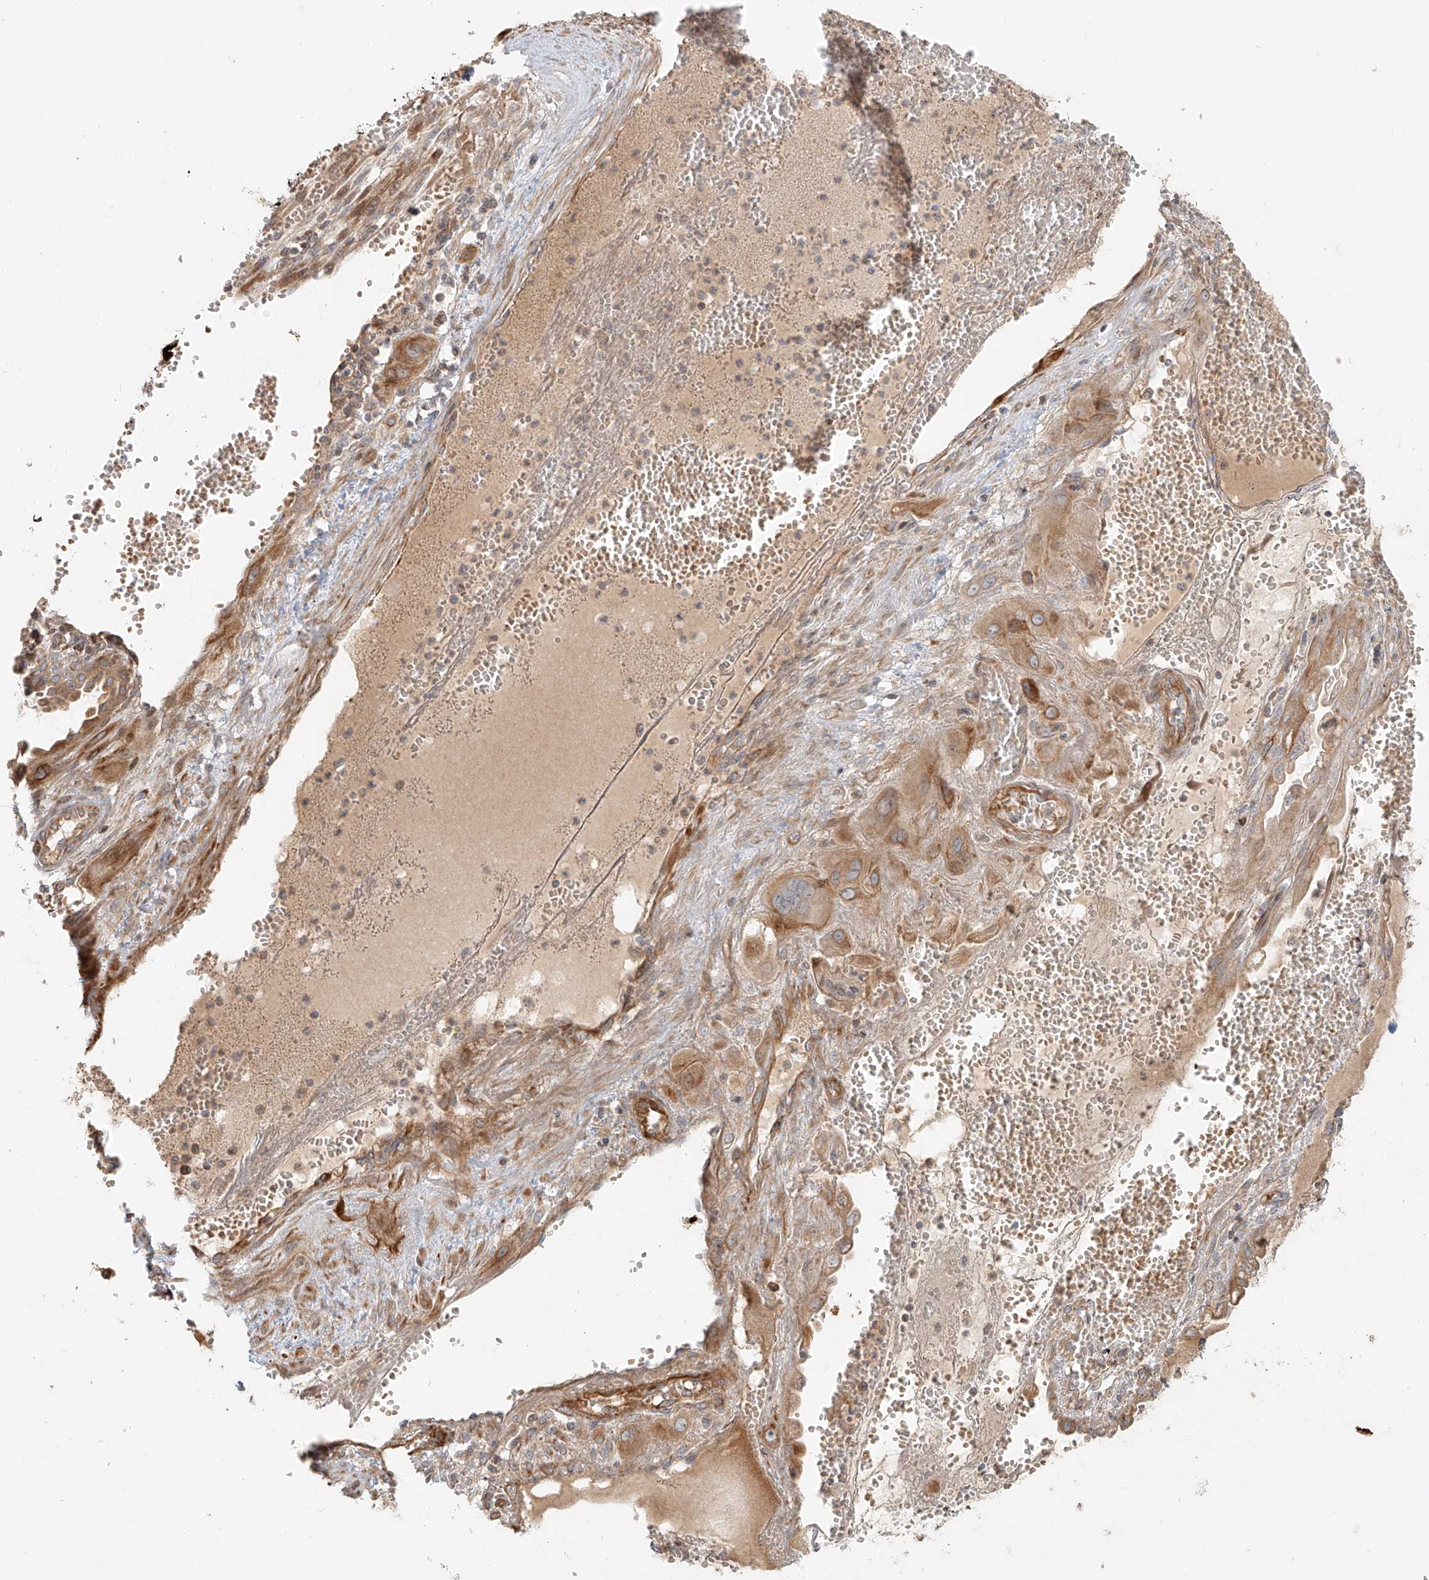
{"staining": {"intensity": "moderate", "quantity": ">75%", "location": "cytoplasmic/membranous"}, "tissue": "cervical cancer", "cell_type": "Tumor cells", "image_type": "cancer", "snomed": [{"axis": "morphology", "description": "Squamous cell carcinoma, NOS"}, {"axis": "topography", "description": "Cervix"}], "caption": "A histopathology image showing moderate cytoplasmic/membranous staining in about >75% of tumor cells in cervical cancer (squamous cell carcinoma), as visualized by brown immunohistochemical staining.", "gene": "MIPEP", "patient": {"sex": "female", "age": 34}}